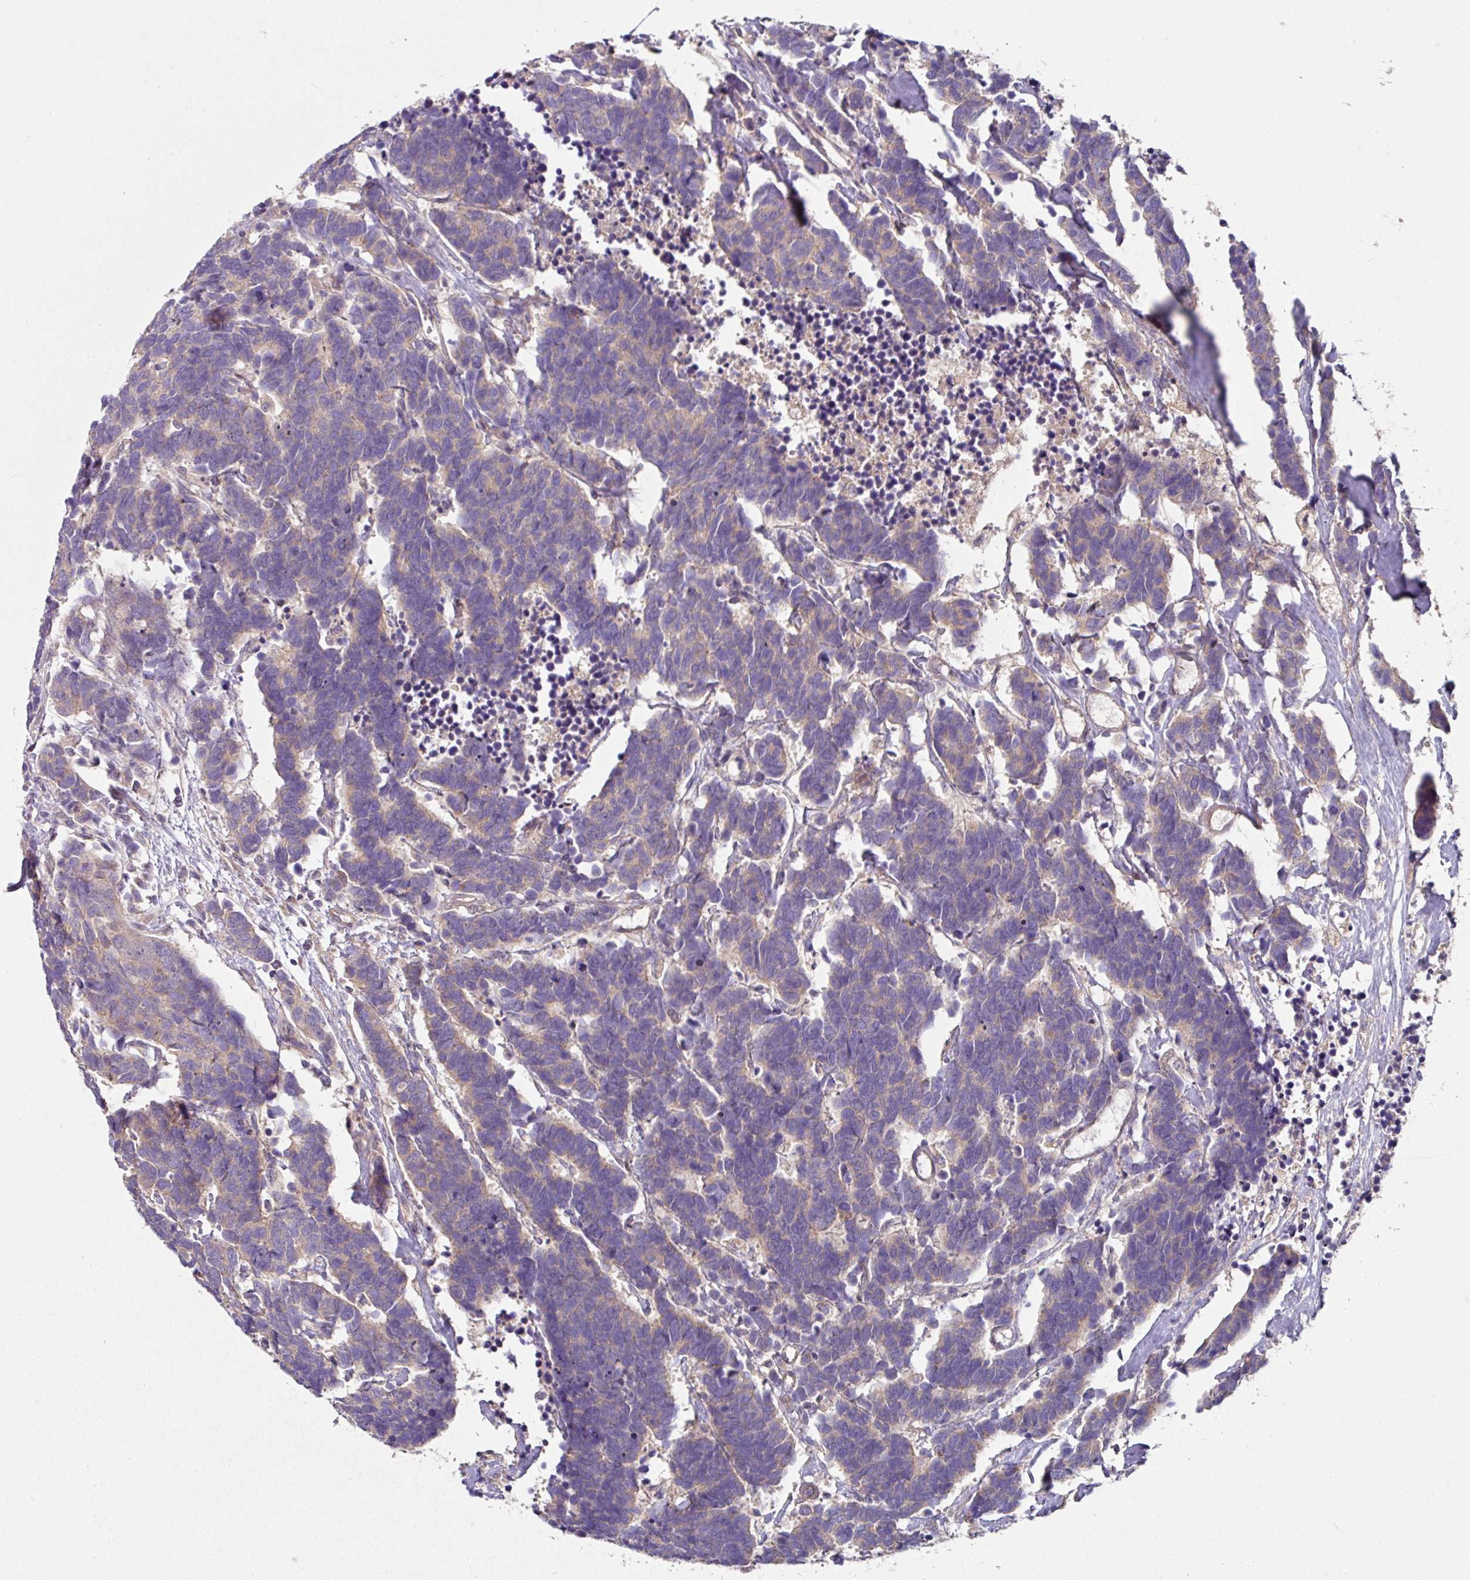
{"staining": {"intensity": "negative", "quantity": "none", "location": "none"}, "tissue": "carcinoid", "cell_type": "Tumor cells", "image_type": "cancer", "snomed": [{"axis": "morphology", "description": "Carcinoma, NOS"}, {"axis": "morphology", "description": "Carcinoid, malignant, NOS"}, {"axis": "topography", "description": "Urinary bladder"}], "caption": "A photomicrograph of carcinoid (malignant) stained for a protein demonstrates no brown staining in tumor cells.", "gene": "C4orf48", "patient": {"sex": "male", "age": 57}}